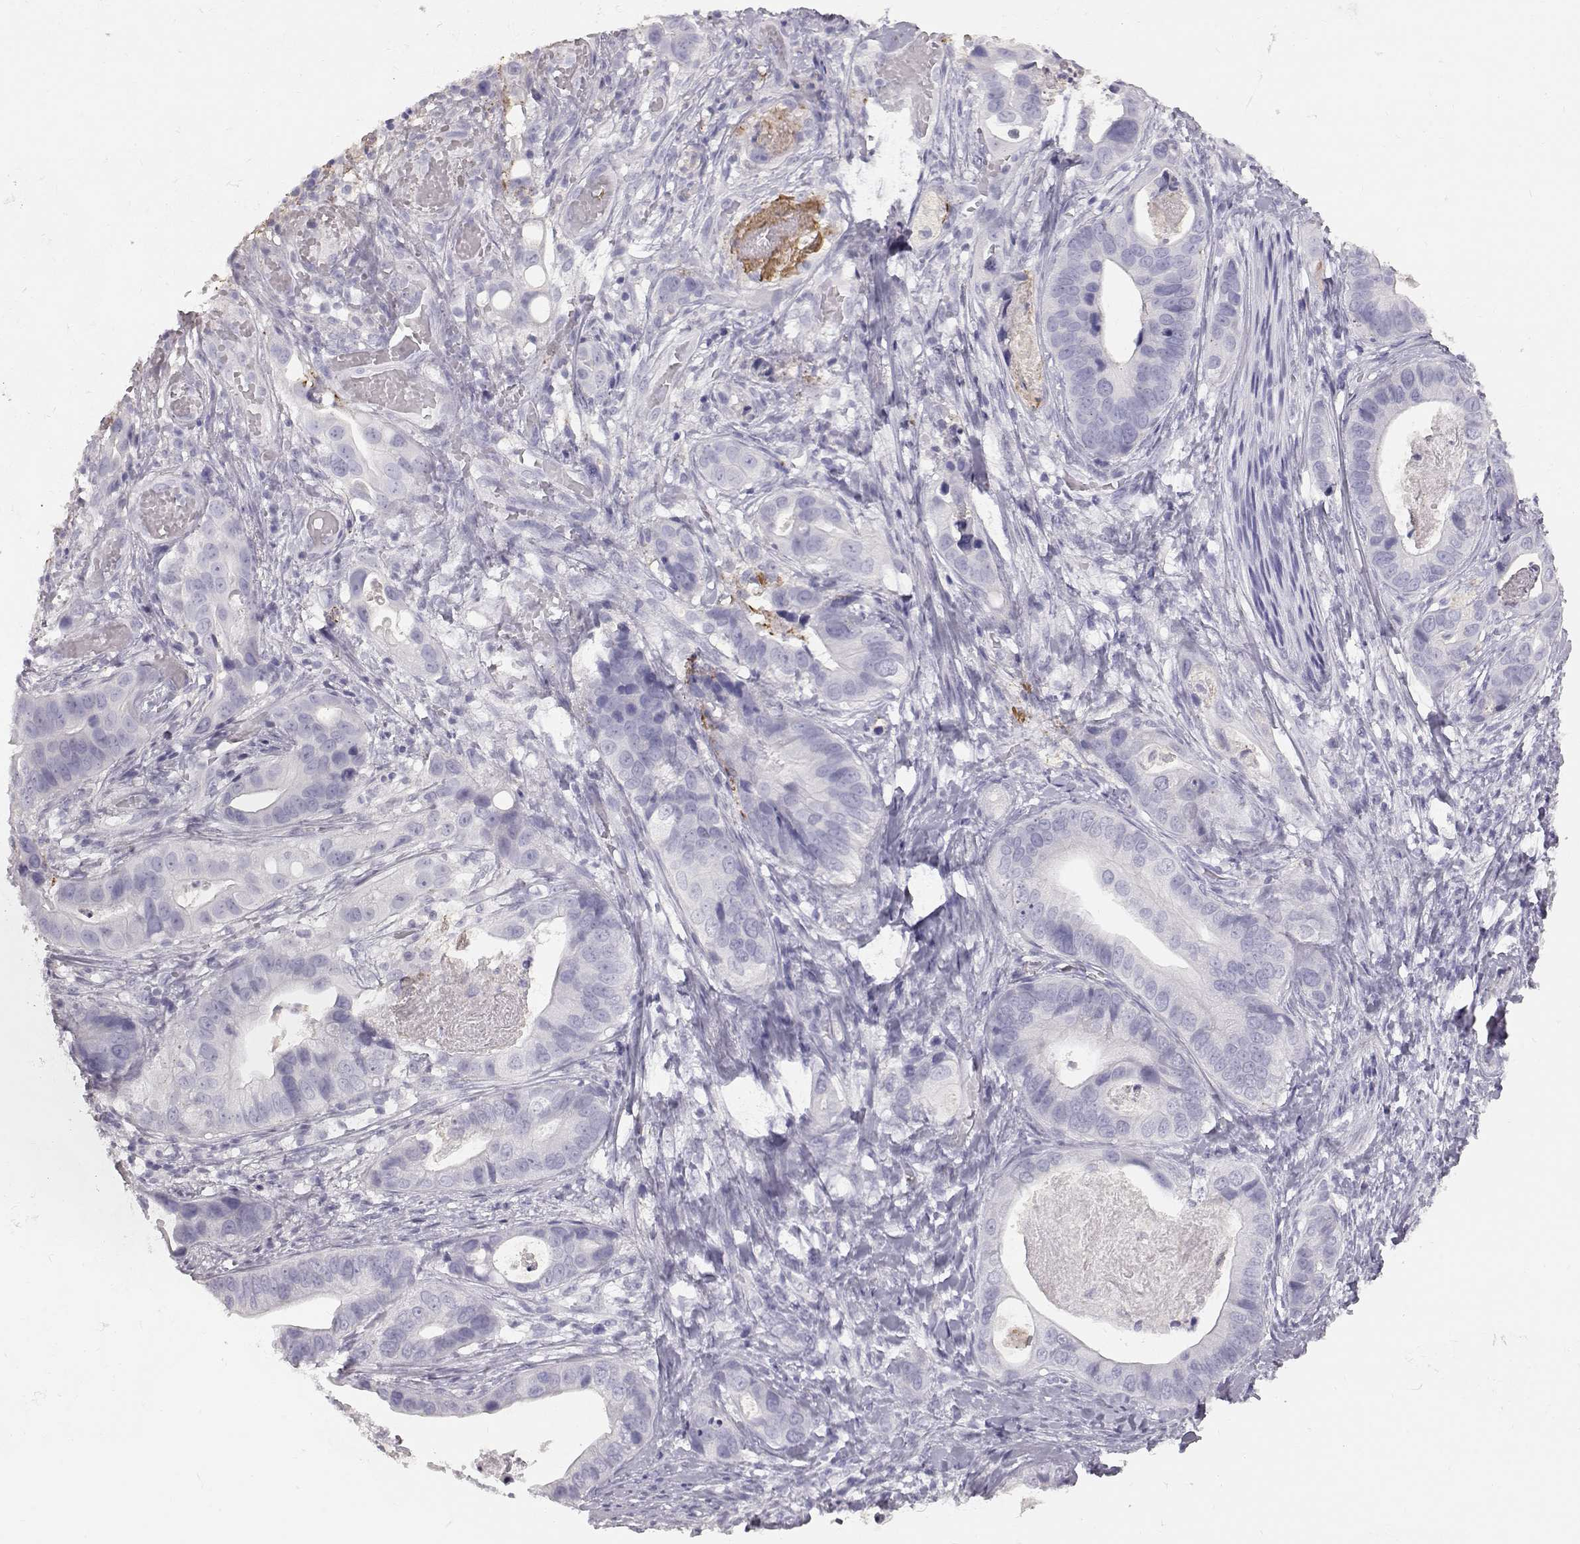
{"staining": {"intensity": "negative", "quantity": "none", "location": "none"}, "tissue": "stomach cancer", "cell_type": "Tumor cells", "image_type": "cancer", "snomed": [{"axis": "morphology", "description": "Adenocarcinoma, NOS"}, {"axis": "topography", "description": "Stomach"}], "caption": "There is no significant positivity in tumor cells of stomach cancer.", "gene": "KRTAP16-1", "patient": {"sex": "male", "age": 84}}